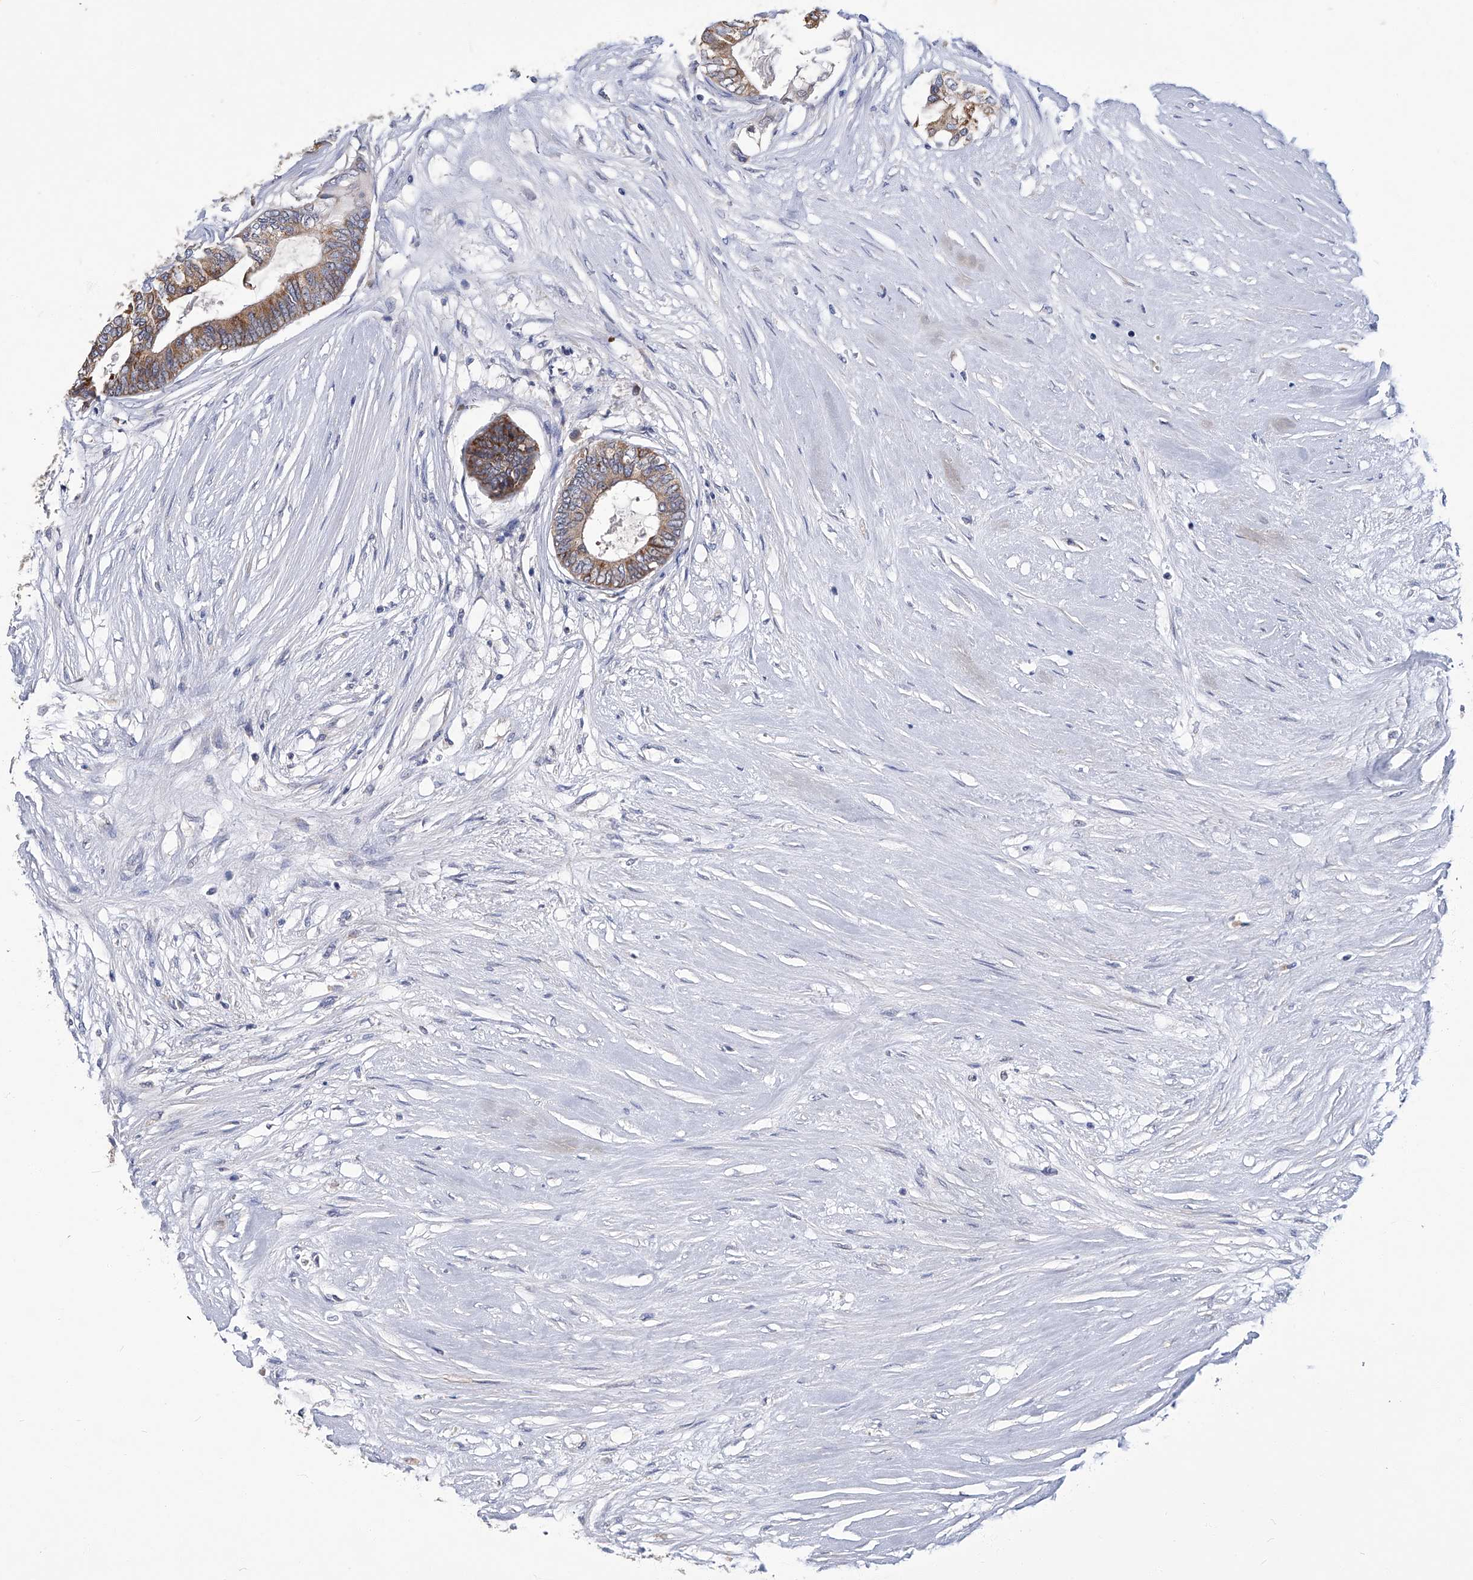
{"staining": {"intensity": "moderate", "quantity": ">75%", "location": "cytoplasmic/membranous"}, "tissue": "colorectal cancer", "cell_type": "Tumor cells", "image_type": "cancer", "snomed": [{"axis": "morphology", "description": "Adenocarcinoma, NOS"}, {"axis": "topography", "description": "Rectum"}], "caption": "A histopathology image of colorectal adenocarcinoma stained for a protein exhibits moderate cytoplasmic/membranous brown staining in tumor cells. (DAB (3,3'-diaminobenzidine) = brown stain, brightfield microscopy at high magnification).", "gene": "TGFBR1", "patient": {"sex": "male", "age": 63}}